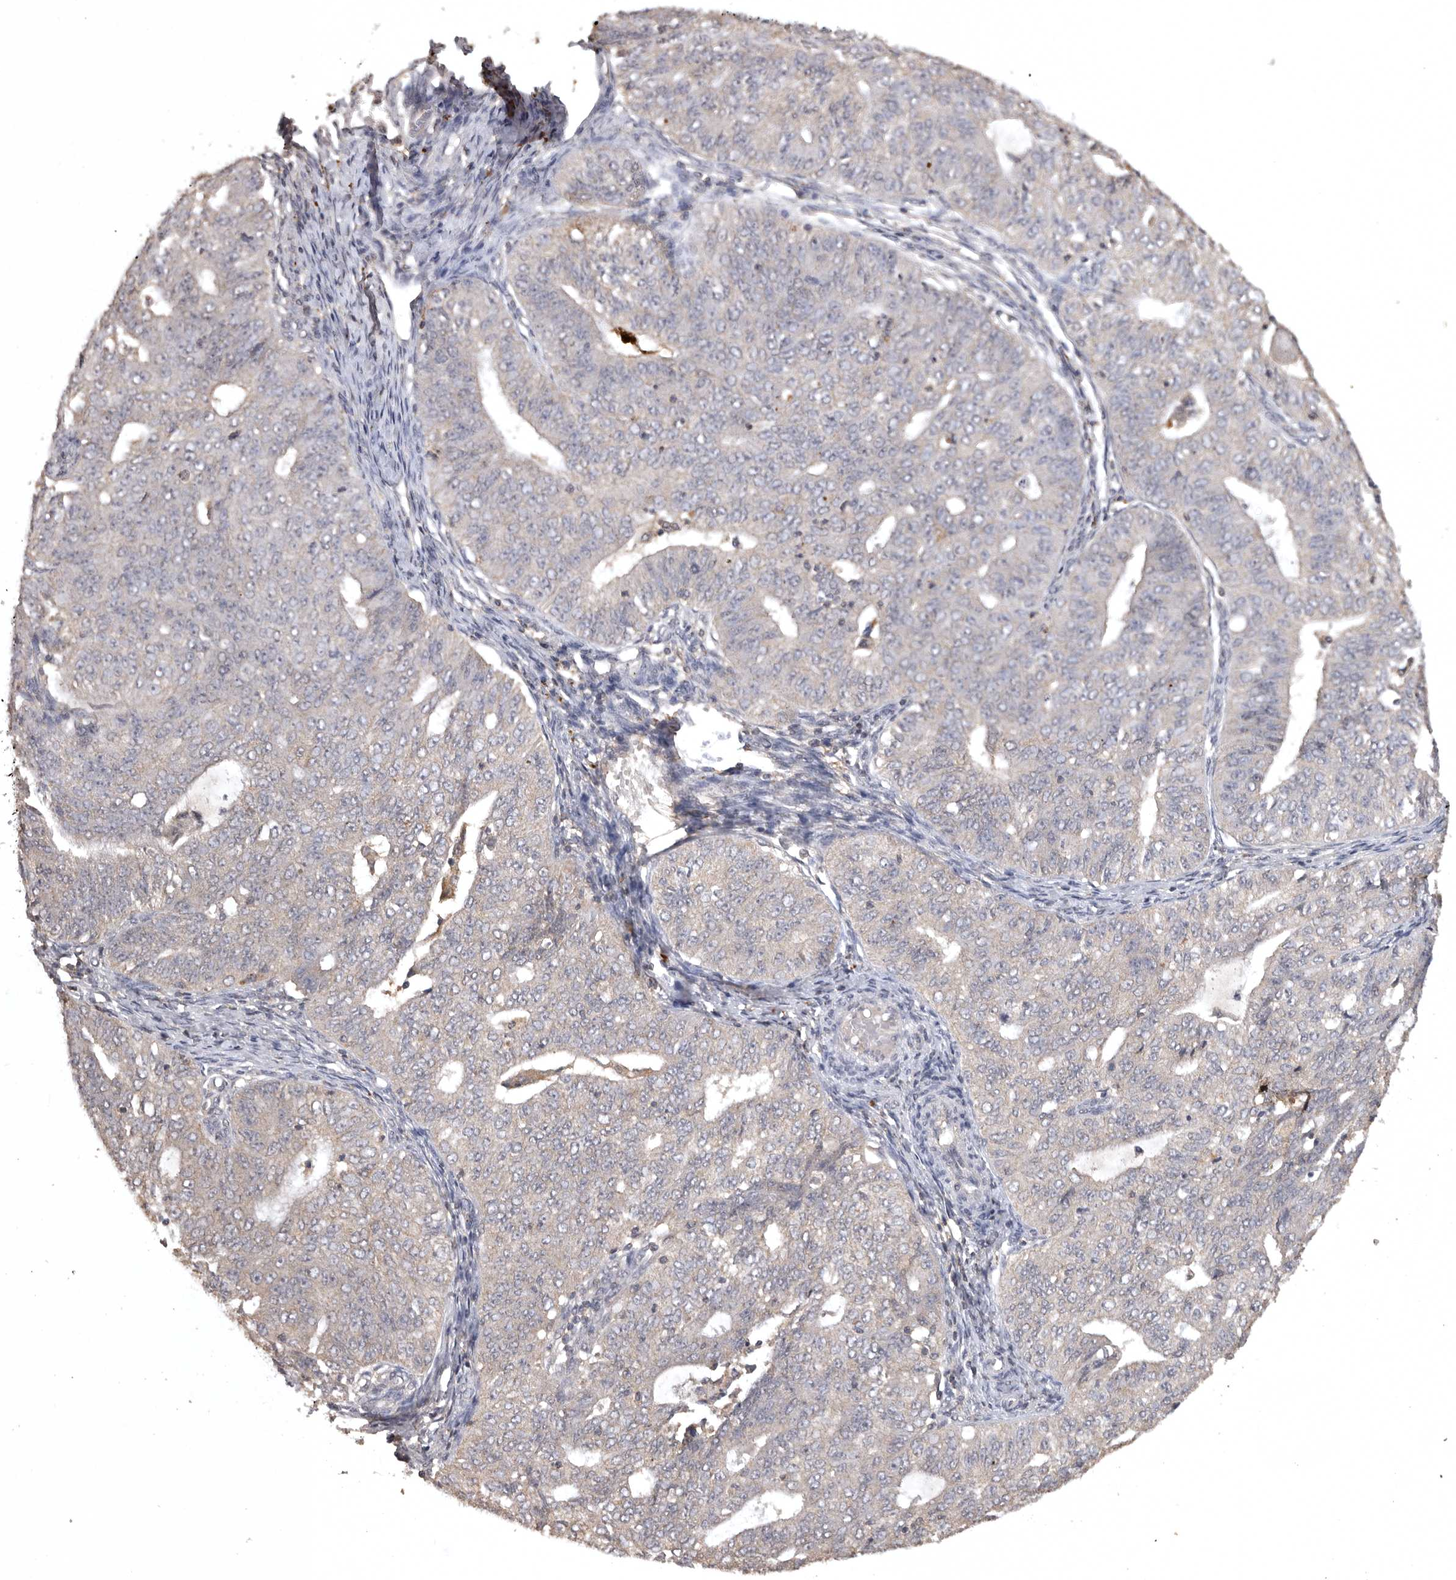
{"staining": {"intensity": "negative", "quantity": "none", "location": "none"}, "tissue": "endometrial cancer", "cell_type": "Tumor cells", "image_type": "cancer", "snomed": [{"axis": "morphology", "description": "Adenocarcinoma, NOS"}, {"axis": "topography", "description": "Endometrium"}], "caption": "Immunohistochemistry (IHC) image of endometrial adenocarcinoma stained for a protein (brown), which reveals no expression in tumor cells.", "gene": "ADAMTS4", "patient": {"sex": "female", "age": 32}}